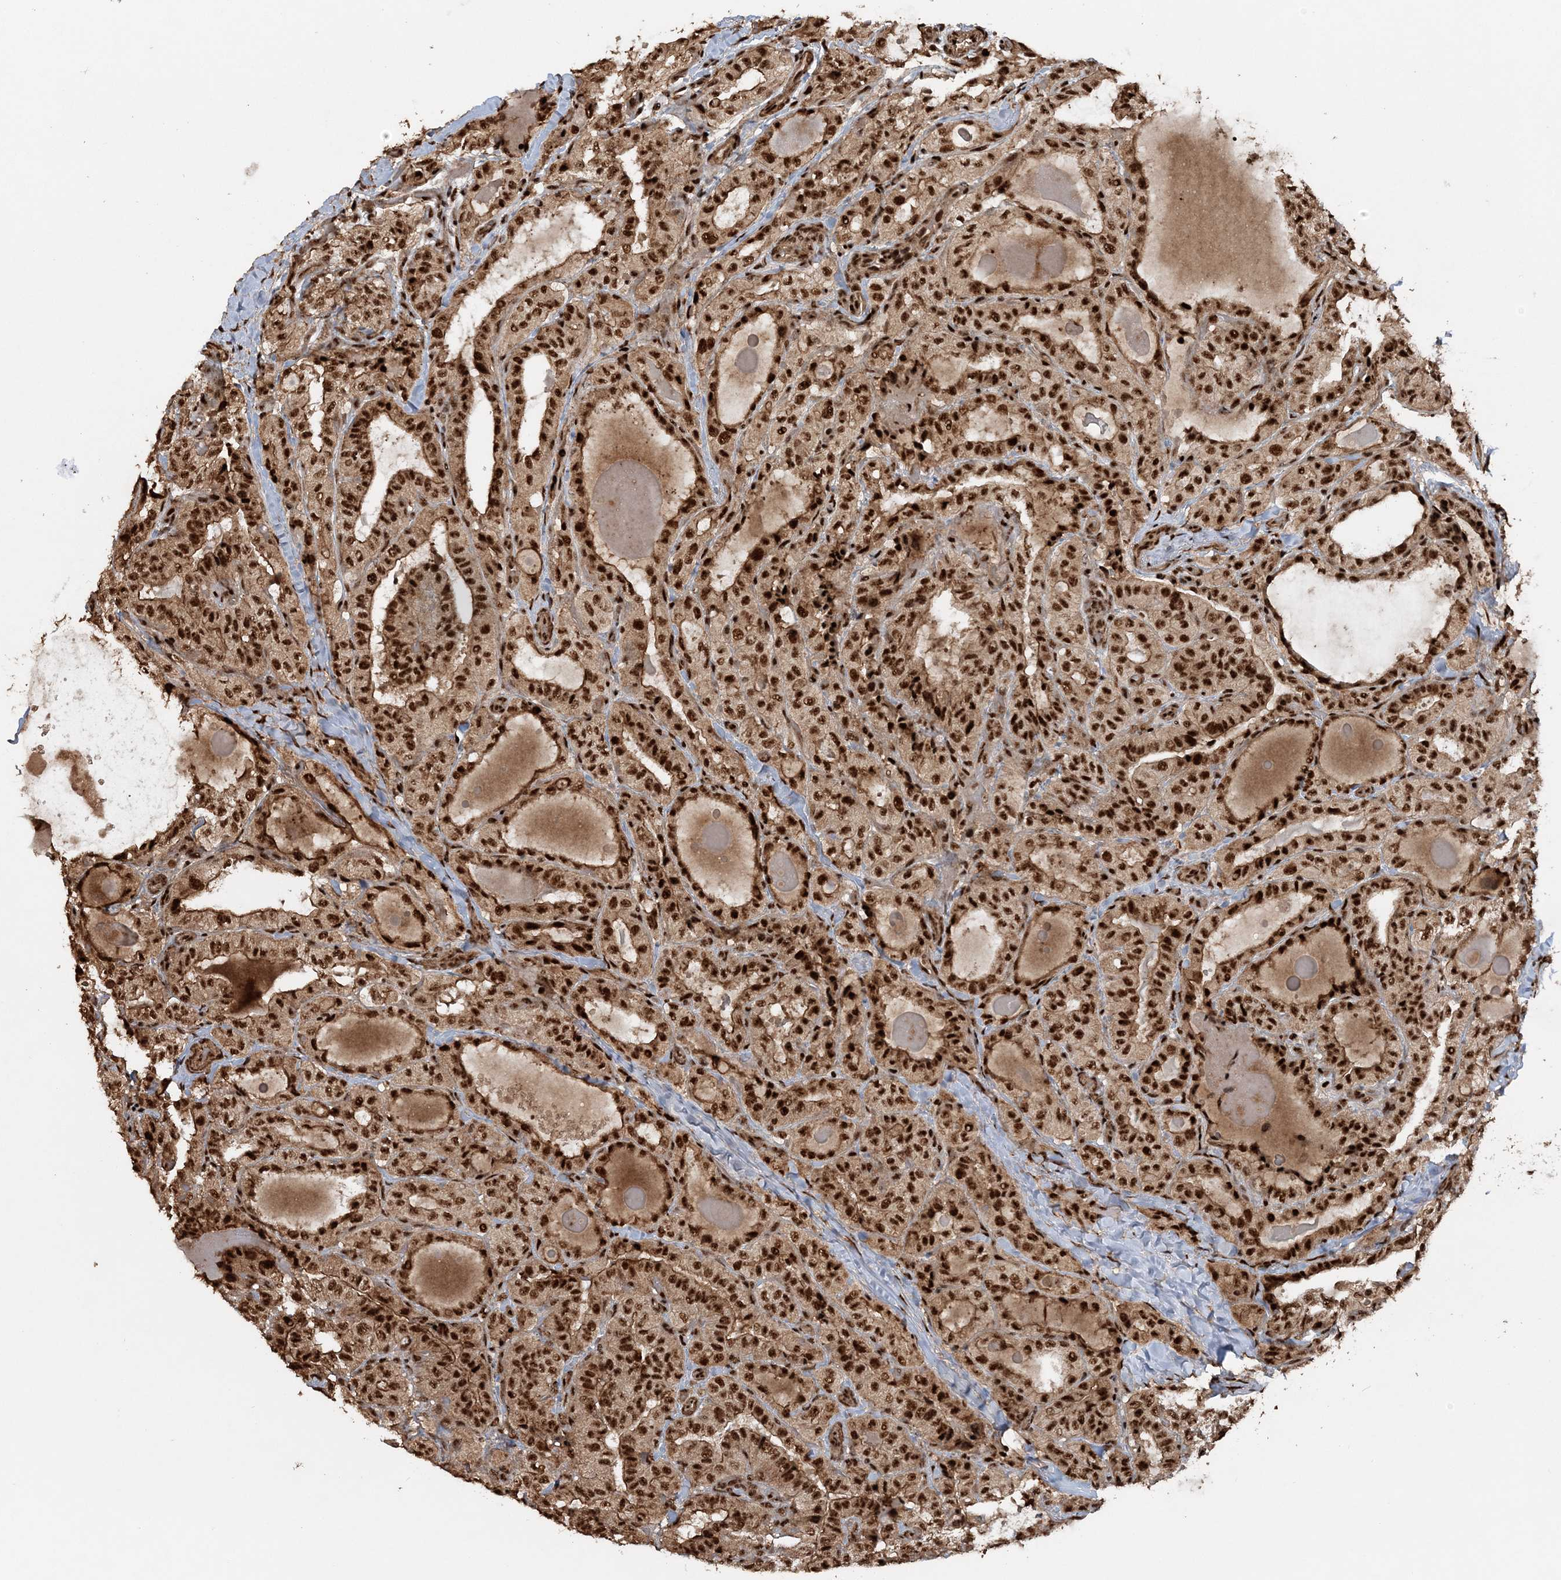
{"staining": {"intensity": "strong", "quantity": ">75%", "location": "nuclear"}, "tissue": "thyroid cancer", "cell_type": "Tumor cells", "image_type": "cancer", "snomed": [{"axis": "morphology", "description": "Papillary adenocarcinoma, NOS"}, {"axis": "topography", "description": "Thyroid gland"}], "caption": "Immunohistochemistry of papillary adenocarcinoma (thyroid) shows high levels of strong nuclear expression in about >75% of tumor cells. The staining was performed using DAB (3,3'-diaminobenzidine) to visualize the protein expression in brown, while the nuclei were stained in blue with hematoxylin (Magnification: 20x).", "gene": "EXOSC8", "patient": {"sex": "male", "age": 77}}